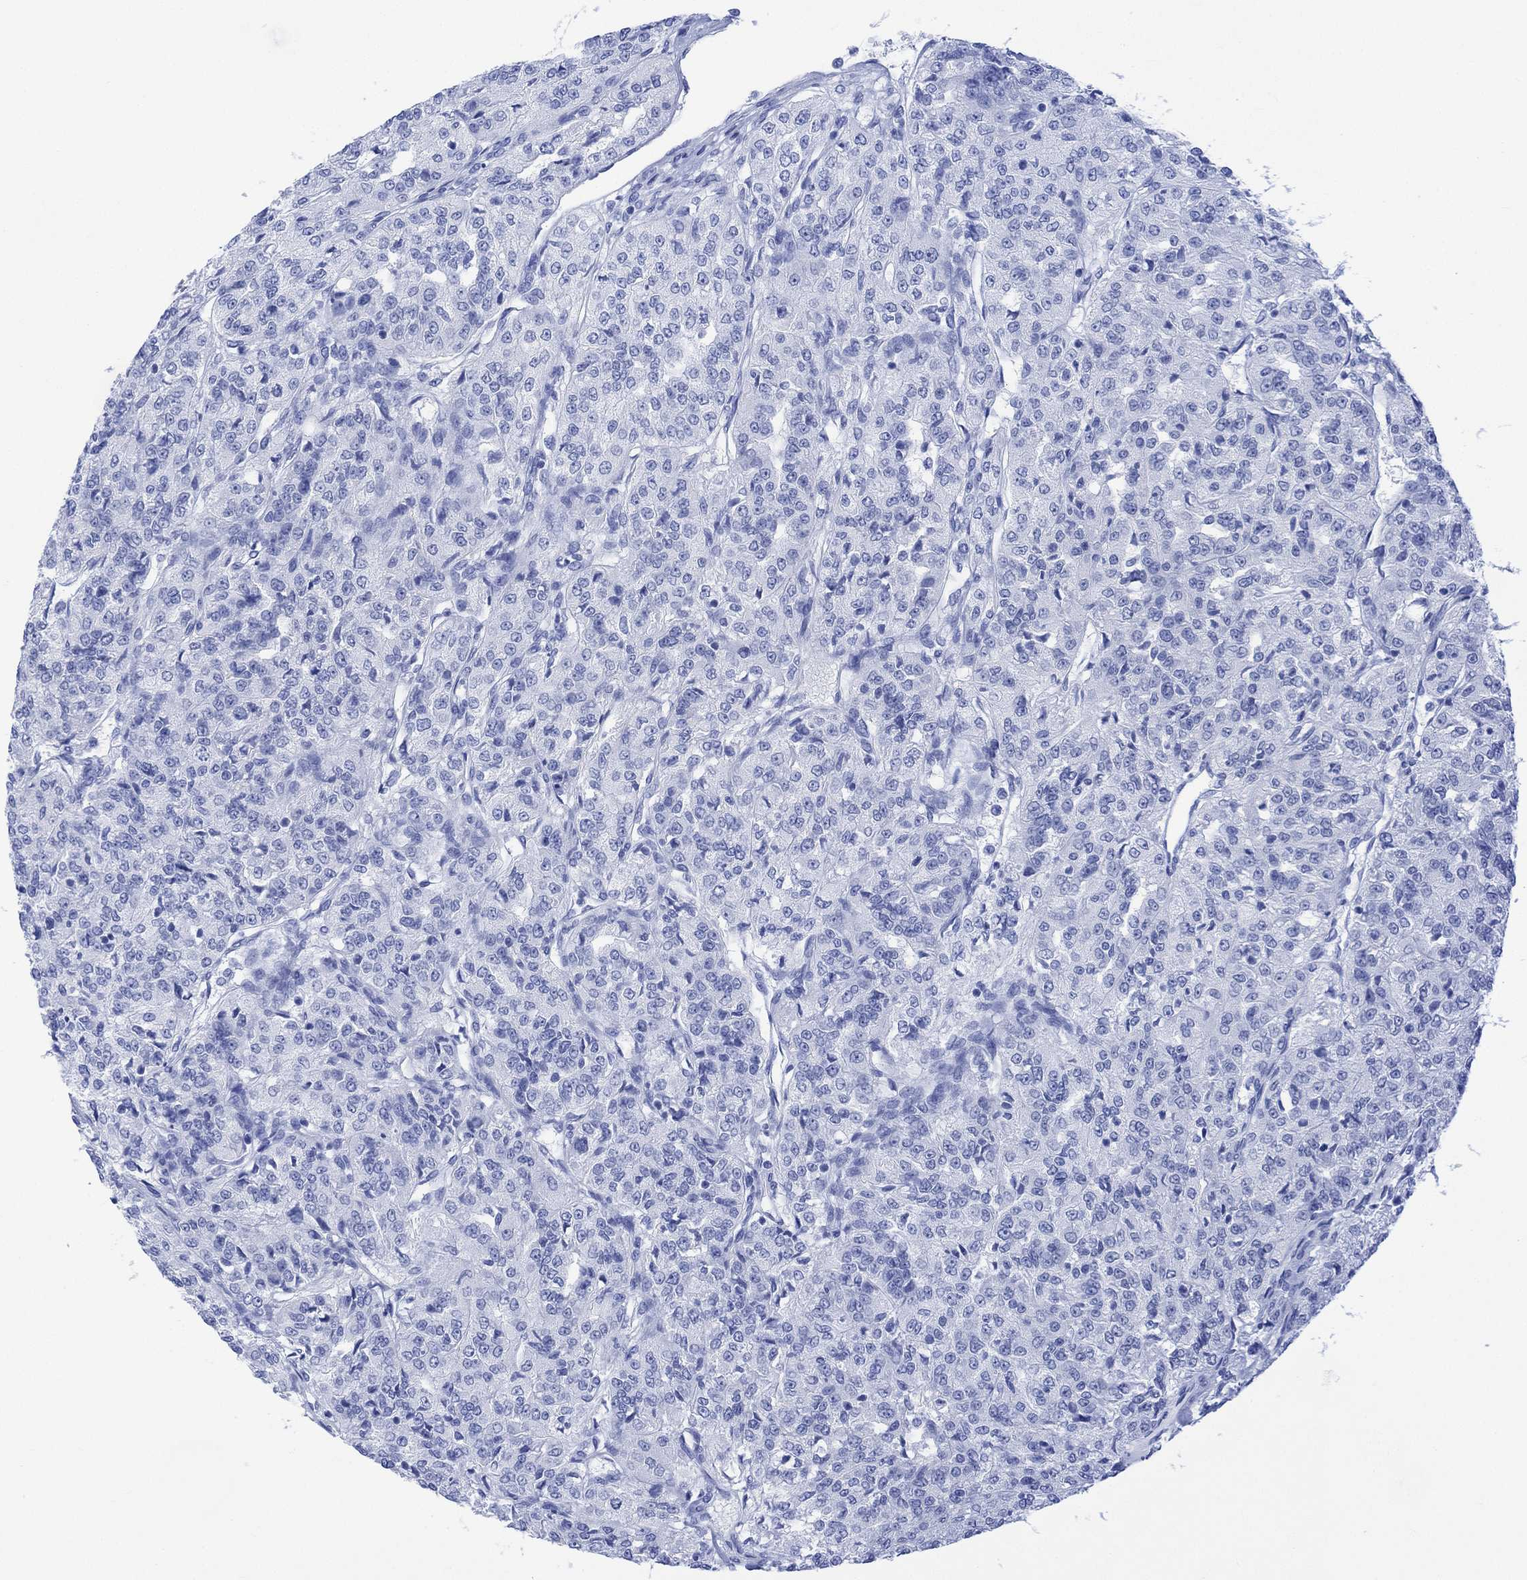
{"staining": {"intensity": "negative", "quantity": "none", "location": "none"}, "tissue": "renal cancer", "cell_type": "Tumor cells", "image_type": "cancer", "snomed": [{"axis": "morphology", "description": "Adenocarcinoma, NOS"}, {"axis": "topography", "description": "Kidney"}], "caption": "High magnification brightfield microscopy of adenocarcinoma (renal) stained with DAB (brown) and counterstained with hematoxylin (blue): tumor cells show no significant expression.", "gene": "CELF4", "patient": {"sex": "female", "age": 63}}